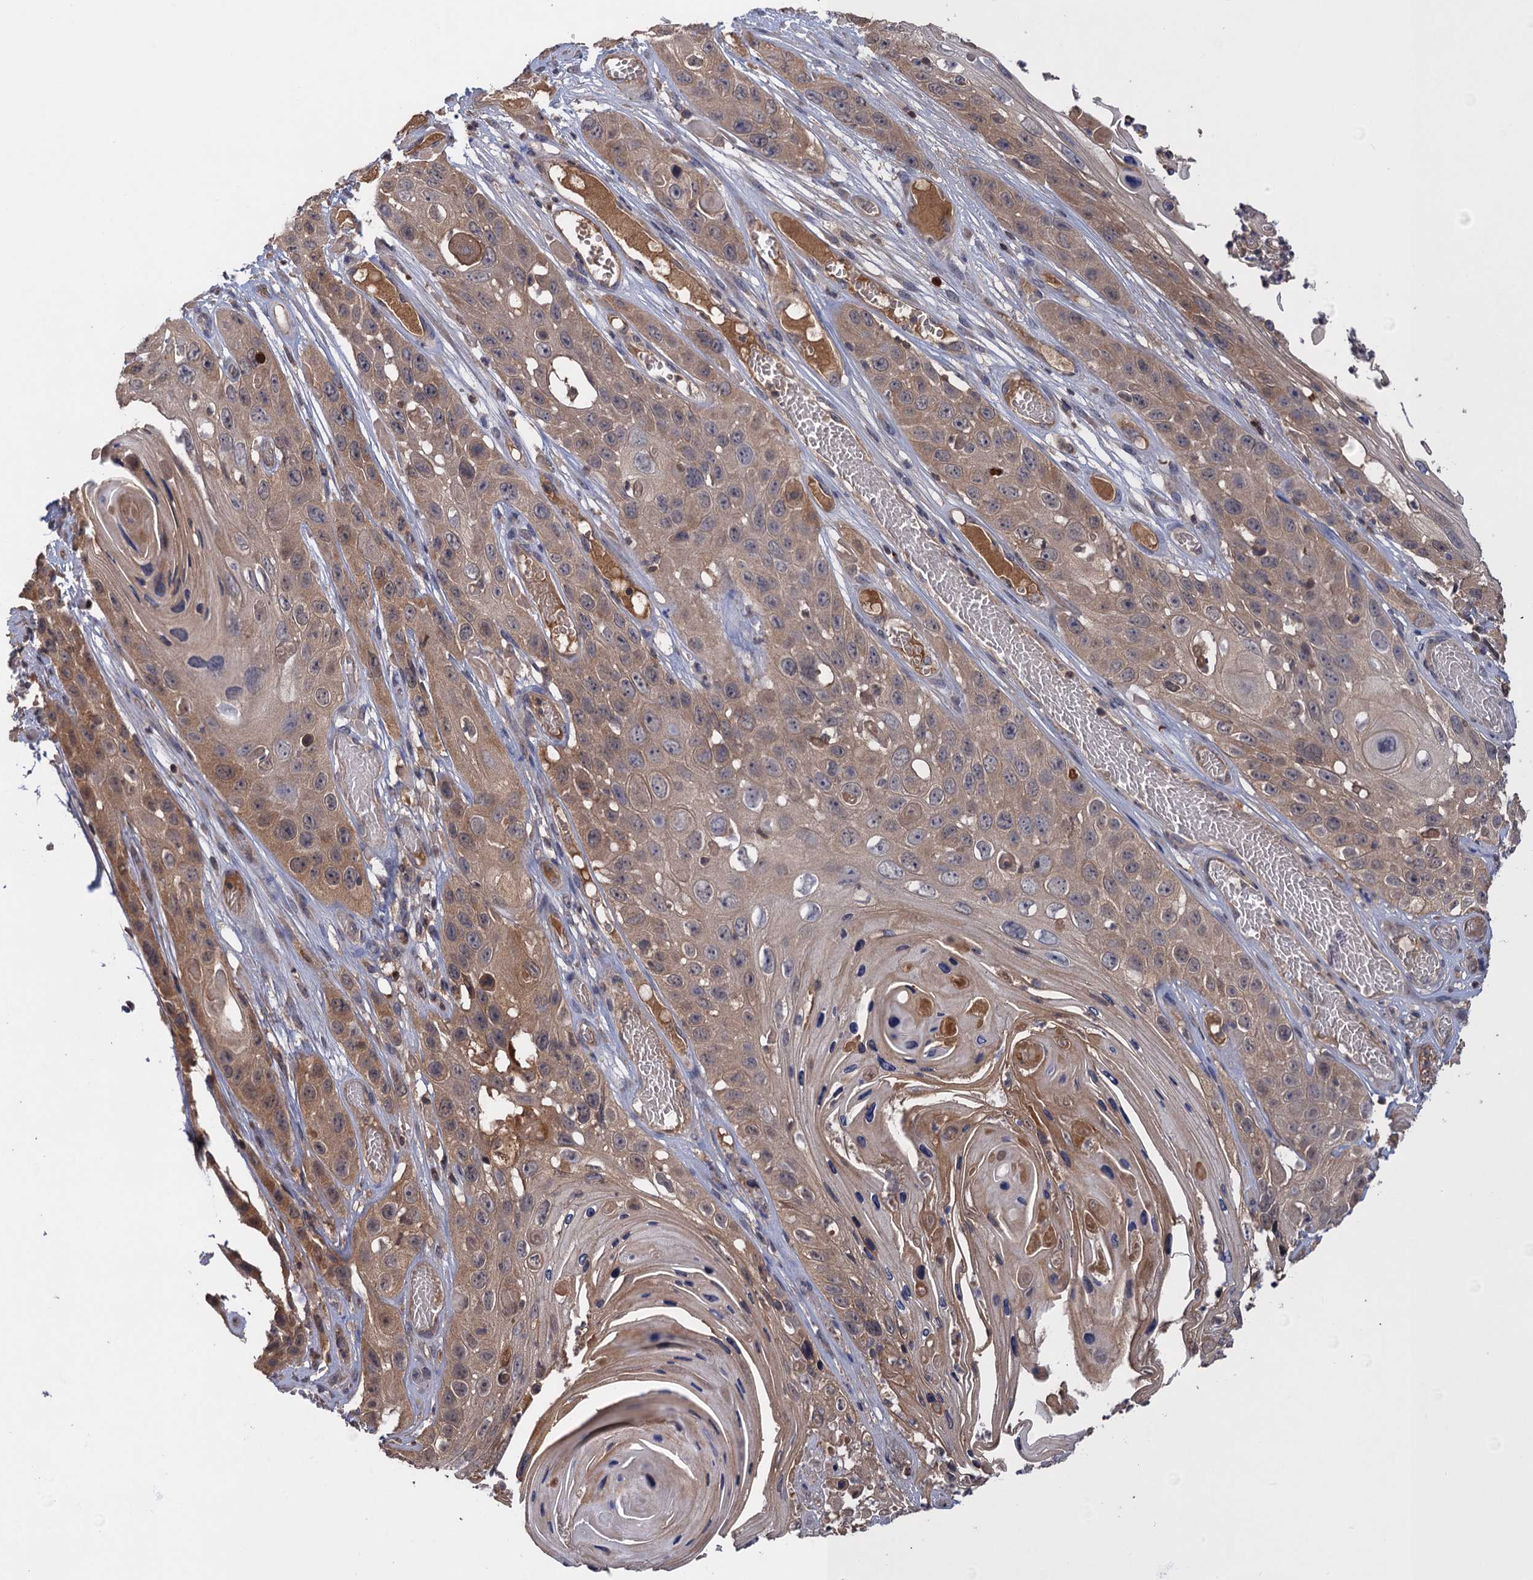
{"staining": {"intensity": "weak", "quantity": ">75%", "location": "cytoplasmic/membranous"}, "tissue": "skin cancer", "cell_type": "Tumor cells", "image_type": "cancer", "snomed": [{"axis": "morphology", "description": "Squamous cell carcinoma, NOS"}, {"axis": "topography", "description": "Skin"}], "caption": "Tumor cells display low levels of weak cytoplasmic/membranous positivity in about >75% of cells in skin cancer.", "gene": "DGKA", "patient": {"sex": "male", "age": 55}}